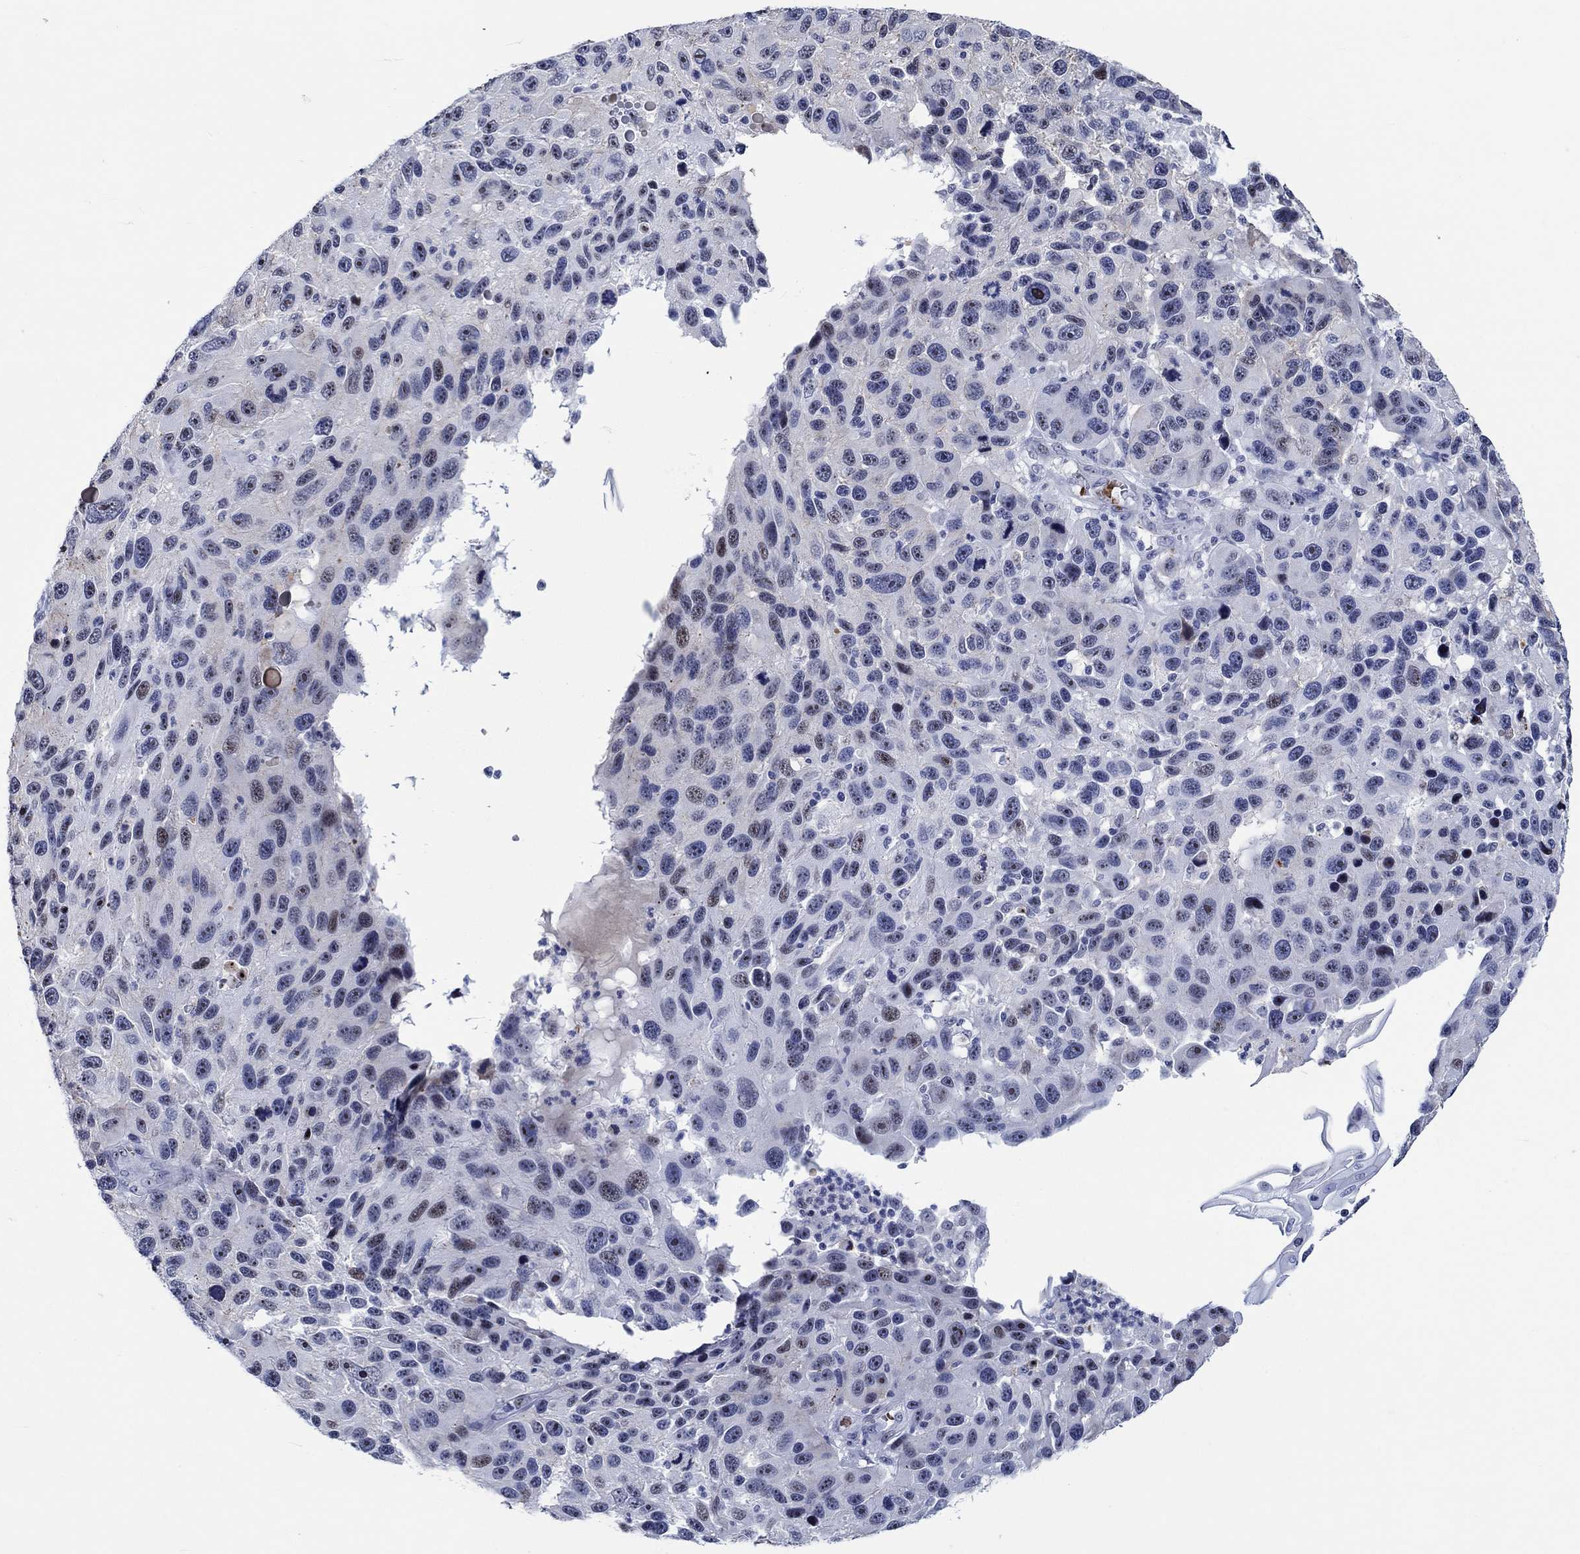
{"staining": {"intensity": "strong", "quantity": "<25%", "location": "nuclear"}, "tissue": "melanoma", "cell_type": "Tumor cells", "image_type": "cancer", "snomed": [{"axis": "morphology", "description": "Malignant melanoma, NOS"}, {"axis": "topography", "description": "Skin"}], "caption": "Immunohistochemistry micrograph of neoplastic tissue: human malignant melanoma stained using IHC exhibits medium levels of strong protein expression localized specifically in the nuclear of tumor cells, appearing as a nuclear brown color.", "gene": "ZNF446", "patient": {"sex": "male", "age": 53}}